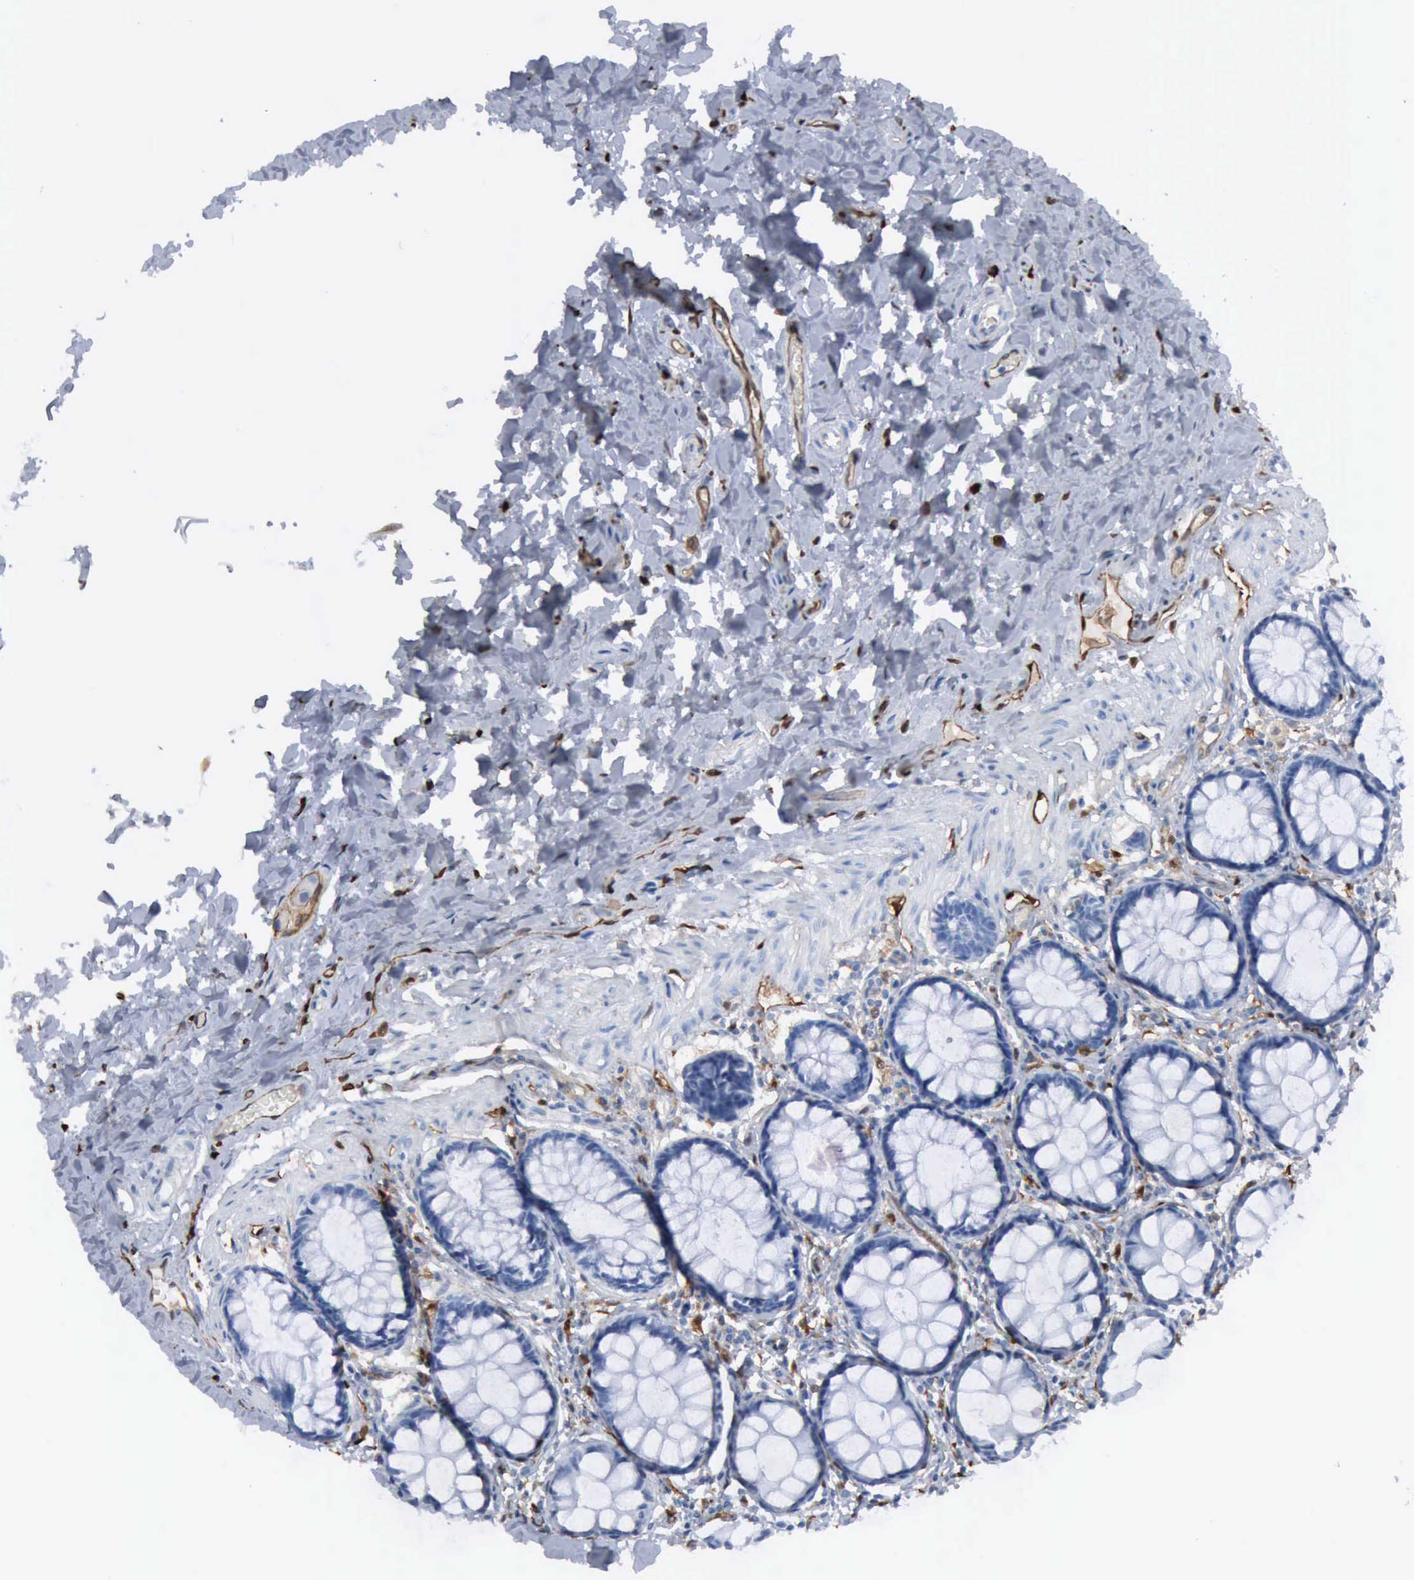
{"staining": {"intensity": "negative", "quantity": "none", "location": "none"}, "tissue": "rectum", "cell_type": "Glandular cells", "image_type": "normal", "snomed": [{"axis": "morphology", "description": "Normal tissue, NOS"}, {"axis": "topography", "description": "Rectum"}], "caption": "DAB immunohistochemical staining of unremarkable rectum displays no significant positivity in glandular cells.", "gene": "FSCN1", "patient": {"sex": "male", "age": 86}}